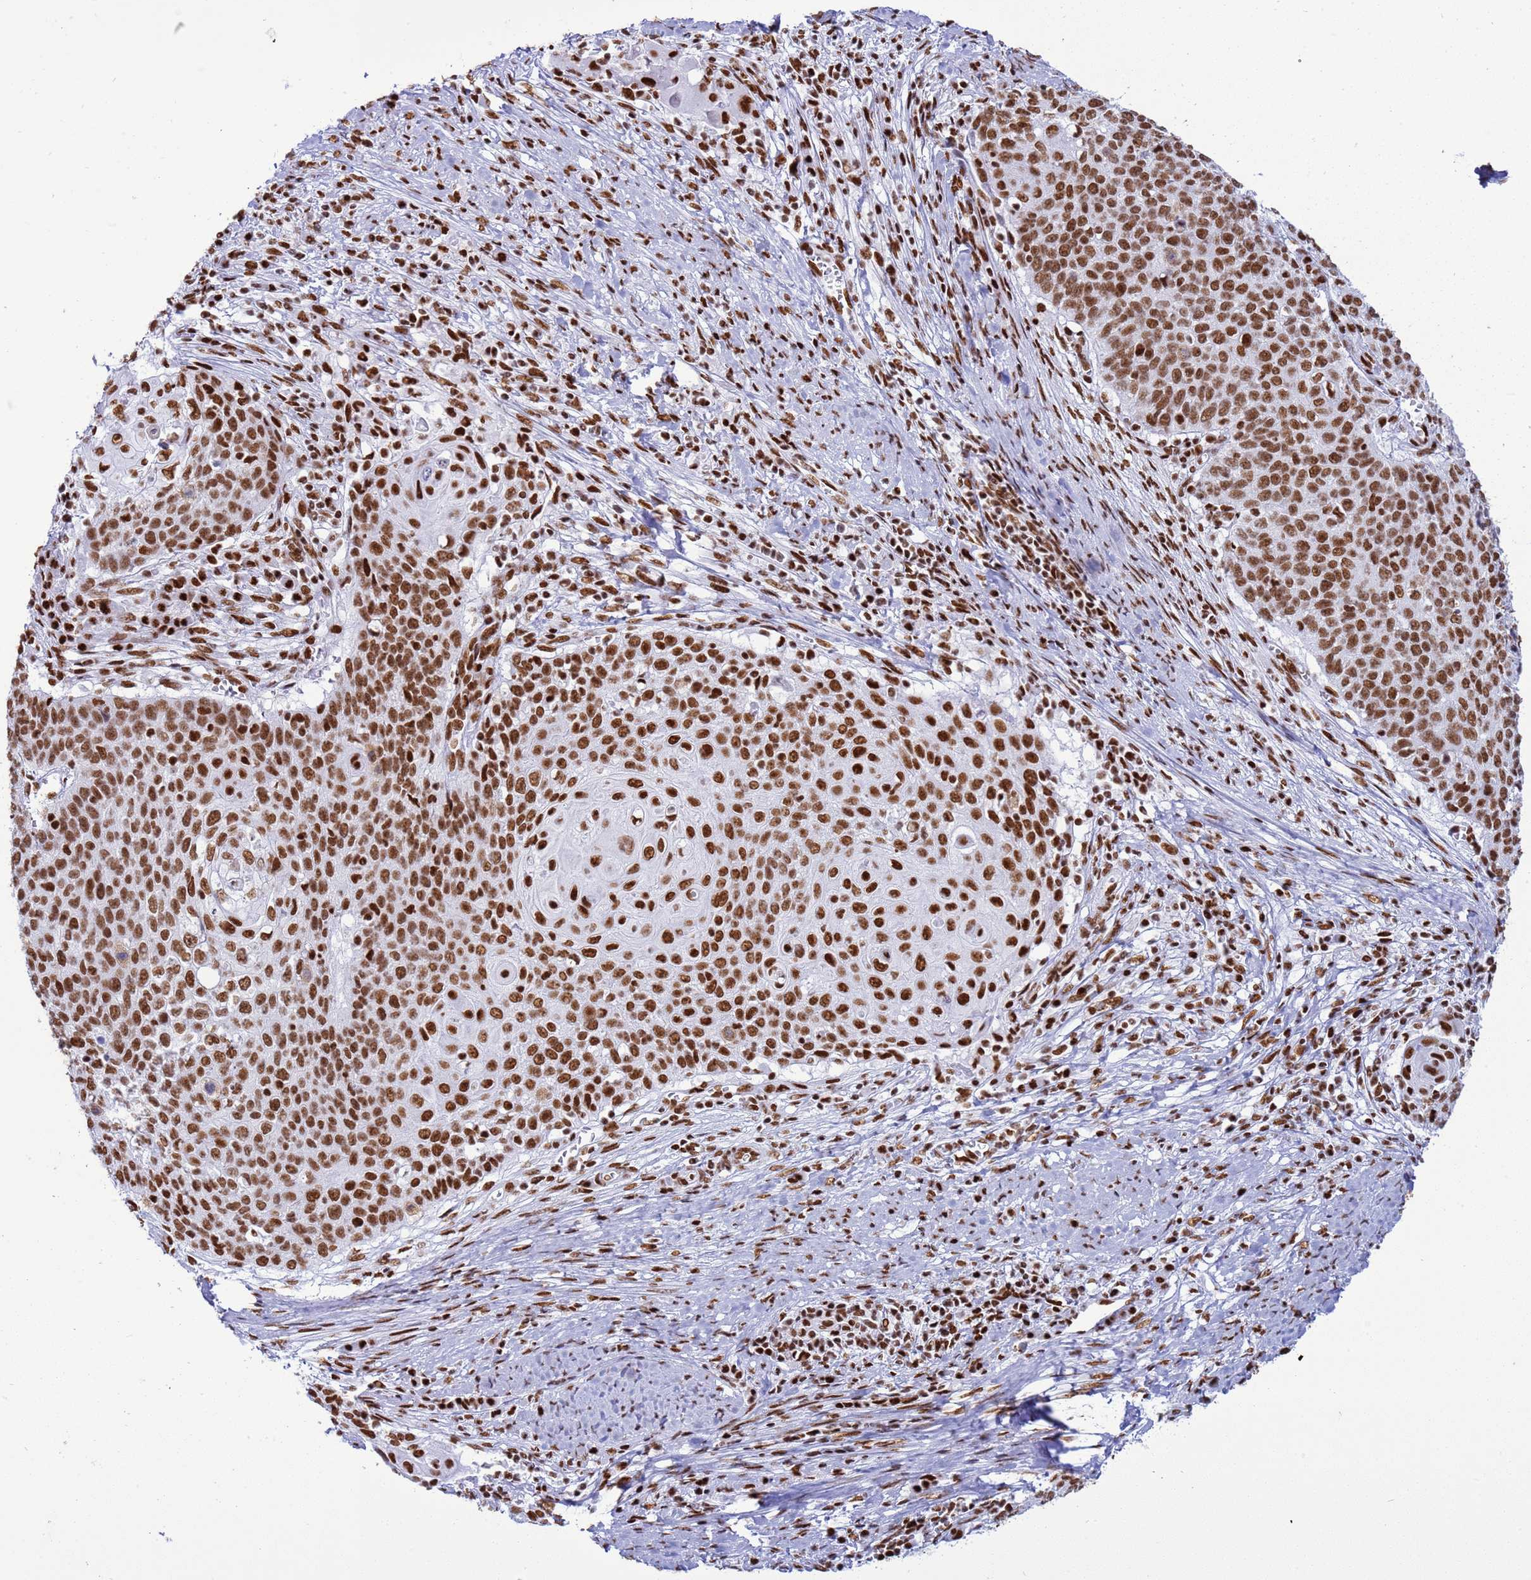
{"staining": {"intensity": "moderate", "quantity": ">75%", "location": "nuclear"}, "tissue": "cervical cancer", "cell_type": "Tumor cells", "image_type": "cancer", "snomed": [{"axis": "morphology", "description": "Squamous cell carcinoma, NOS"}, {"axis": "topography", "description": "Cervix"}], "caption": "A micrograph showing moderate nuclear expression in about >75% of tumor cells in cervical cancer, as visualized by brown immunohistochemical staining.", "gene": "RALY", "patient": {"sex": "female", "age": 39}}